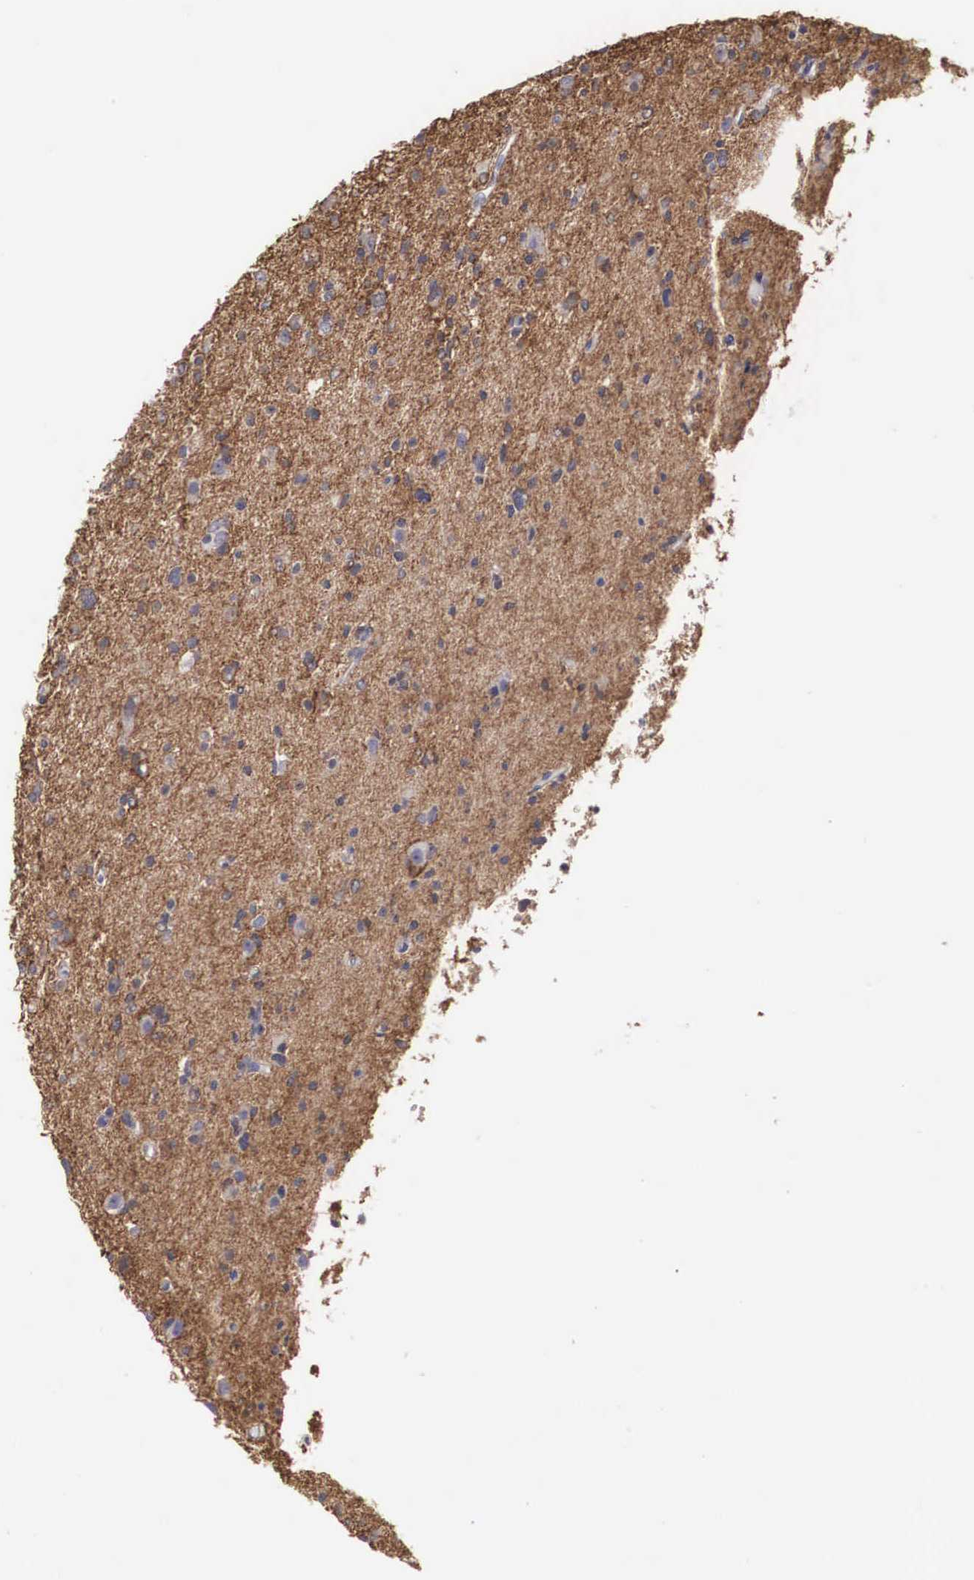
{"staining": {"intensity": "moderate", "quantity": ">75%", "location": "cytoplasmic/membranous"}, "tissue": "glioma", "cell_type": "Tumor cells", "image_type": "cancer", "snomed": [{"axis": "morphology", "description": "Glioma, malignant, Low grade"}, {"axis": "topography", "description": "Brain"}], "caption": "This is an image of immunohistochemistry (IHC) staining of malignant glioma (low-grade), which shows moderate expression in the cytoplasmic/membranous of tumor cells.", "gene": "RBPJ", "patient": {"sex": "female", "age": 46}}